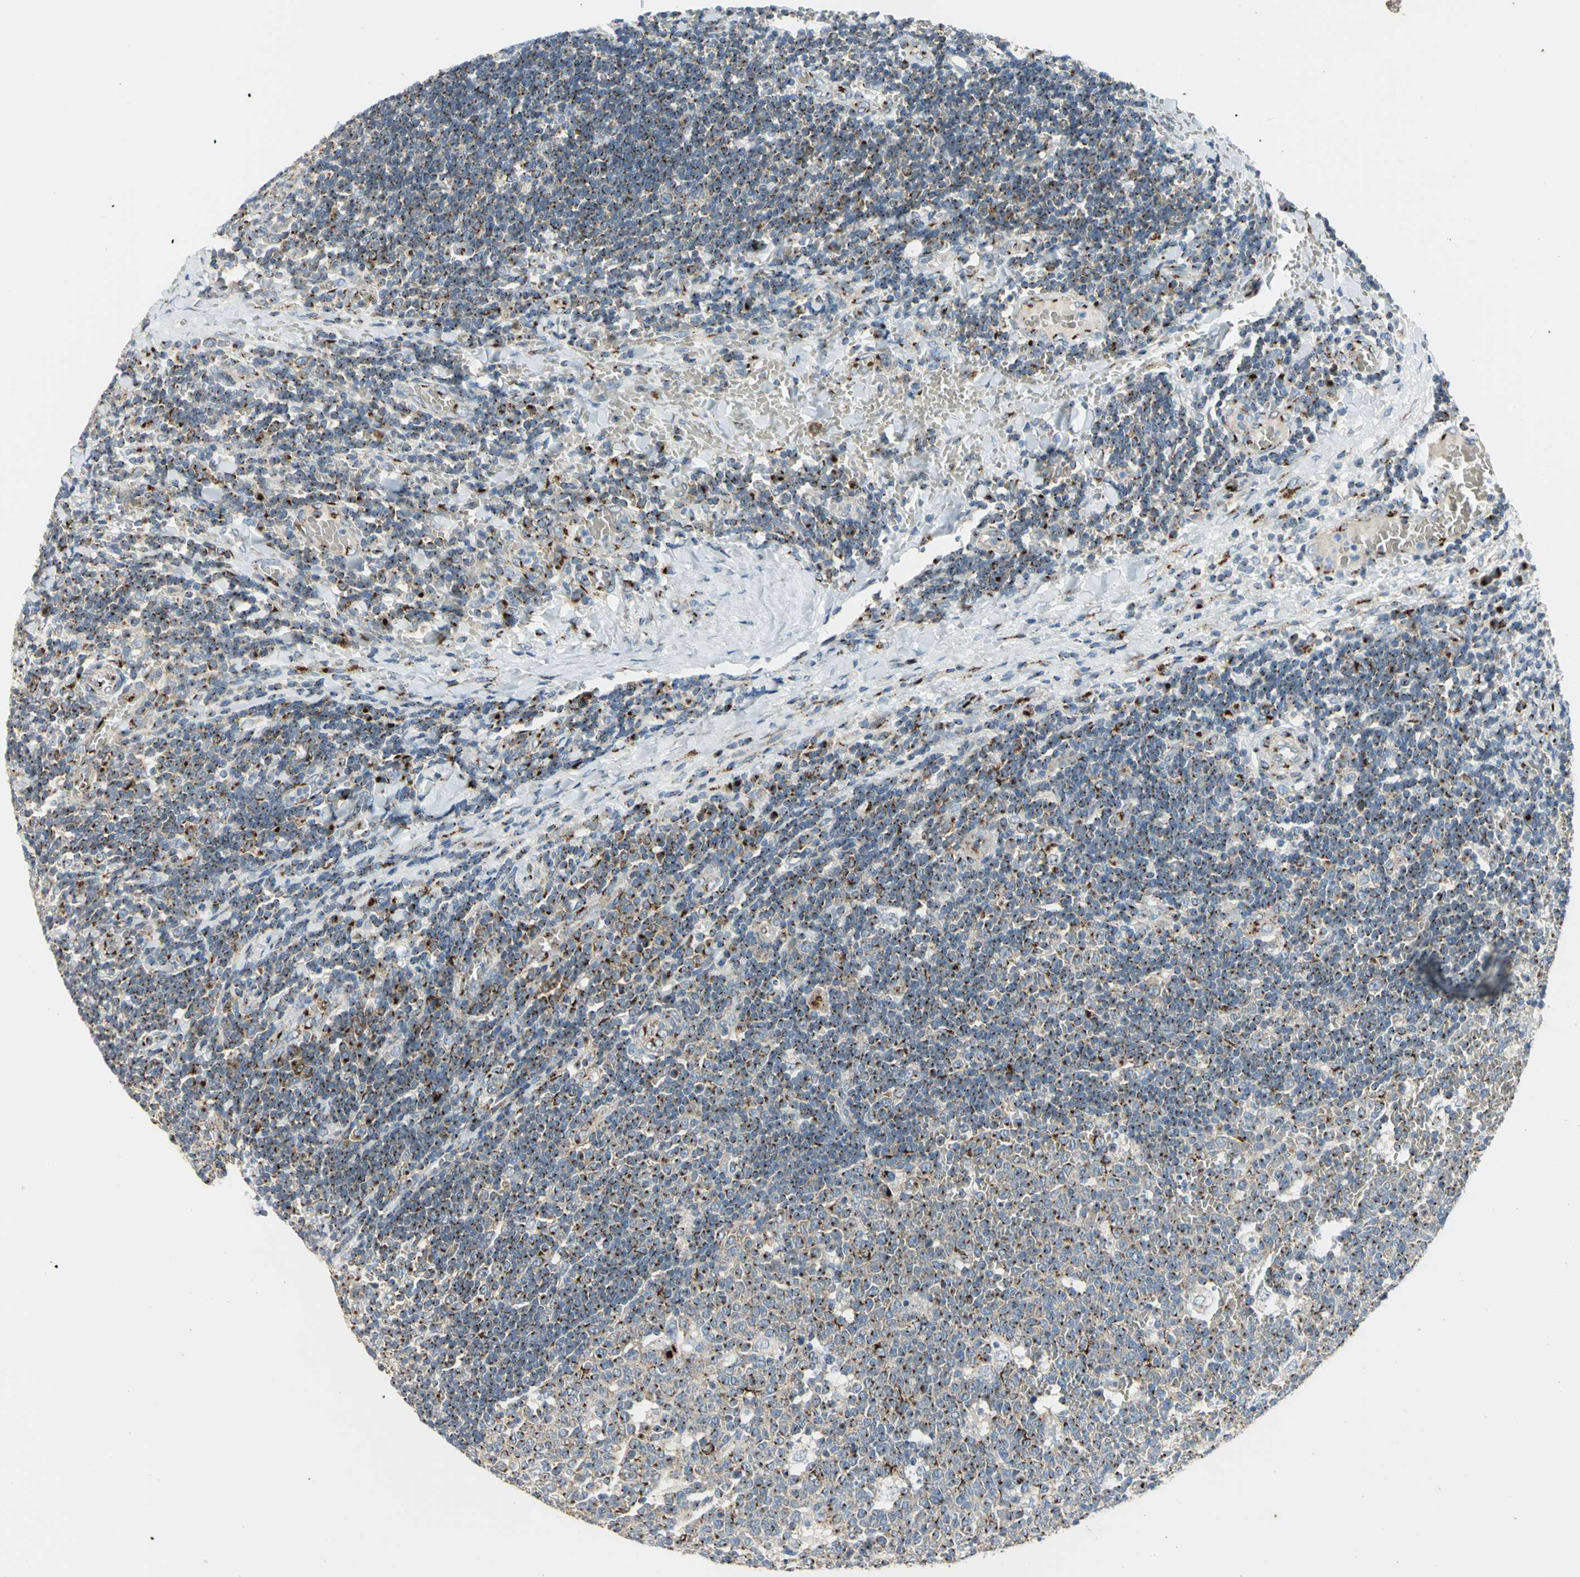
{"staining": {"intensity": "strong", "quantity": "<25%", "location": "cytoplasmic/membranous"}, "tissue": "lymph node", "cell_type": "Germinal center cells", "image_type": "normal", "snomed": [{"axis": "morphology", "description": "Normal tissue, NOS"}, {"axis": "topography", "description": "Lymph node"}, {"axis": "topography", "description": "Salivary gland"}], "caption": "Protein staining of benign lymph node demonstrates strong cytoplasmic/membranous expression in about <25% of germinal center cells. Immunohistochemistry (ihc) stains the protein of interest in brown and the nuclei are stained blue.", "gene": "GPR3", "patient": {"sex": "male", "age": 8}}